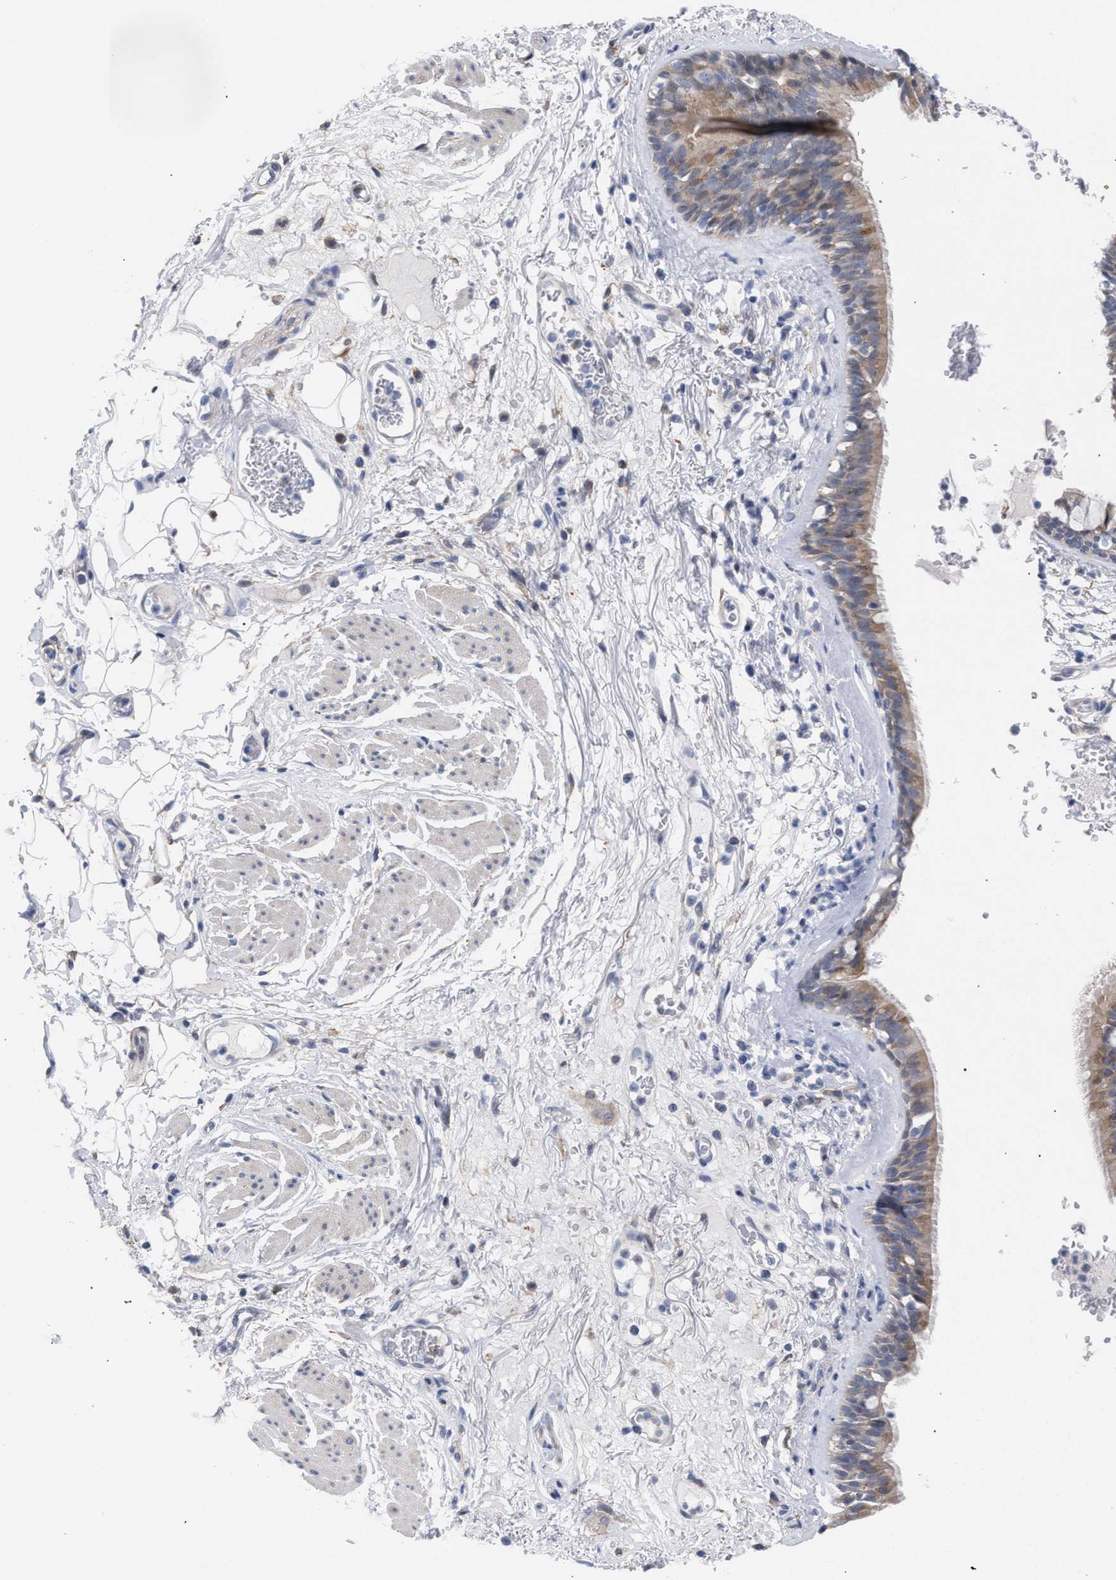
{"staining": {"intensity": "moderate", "quantity": ">75%", "location": "cytoplasmic/membranous"}, "tissue": "bronchus", "cell_type": "Respiratory epithelial cells", "image_type": "normal", "snomed": [{"axis": "morphology", "description": "Normal tissue, NOS"}, {"axis": "topography", "description": "Cartilage tissue"}], "caption": "Moderate cytoplasmic/membranous expression is identified in approximately >75% of respiratory epithelial cells in benign bronchus. (DAB (3,3'-diaminobenzidine) IHC, brown staining for protein, blue staining for nuclei).", "gene": "FHOD3", "patient": {"sex": "female", "age": 63}}